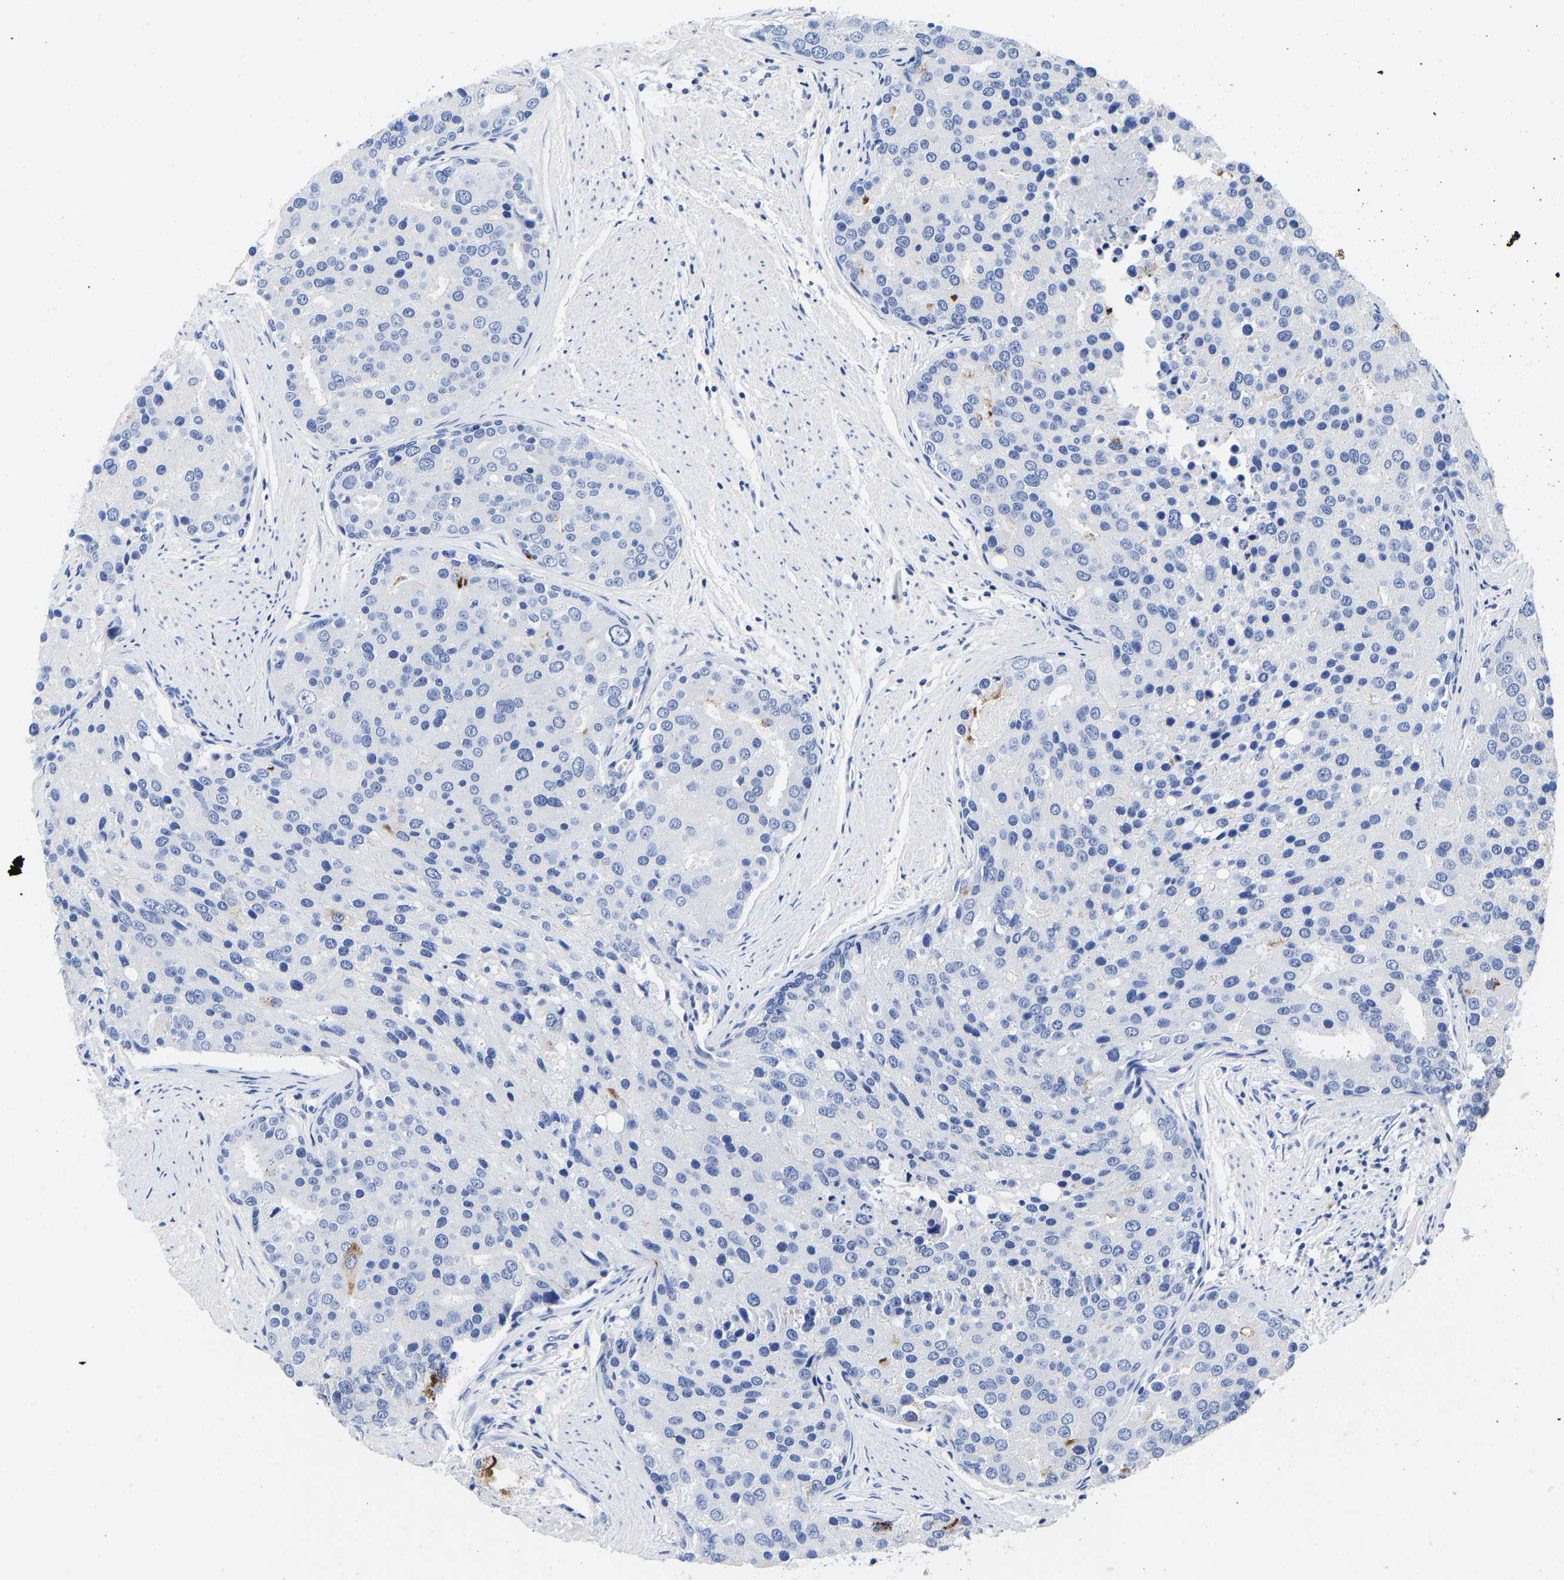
{"staining": {"intensity": "negative", "quantity": "none", "location": "none"}, "tissue": "prostate cancer", "cell_type": "Tumor cells", "image_type": "cancer", "snomed": [{"axis": "morphology", "description": "Adenocarcinoma, High grade"}, {"axis": "topography", "description": "Prostate"}], "caption": "DAB (3,3'-diaminobenzidine) immunohistochemical staining of prostate high-grade adenocarcinoma demonstrates no significant expression in tumor cells. (Brightfield microscopy of DAB (3,3'-diaminobenzidine) immunohistochemistry at high magnification).", "gene": "GPA33", "patient": {"sex": "male", "age": 50}}